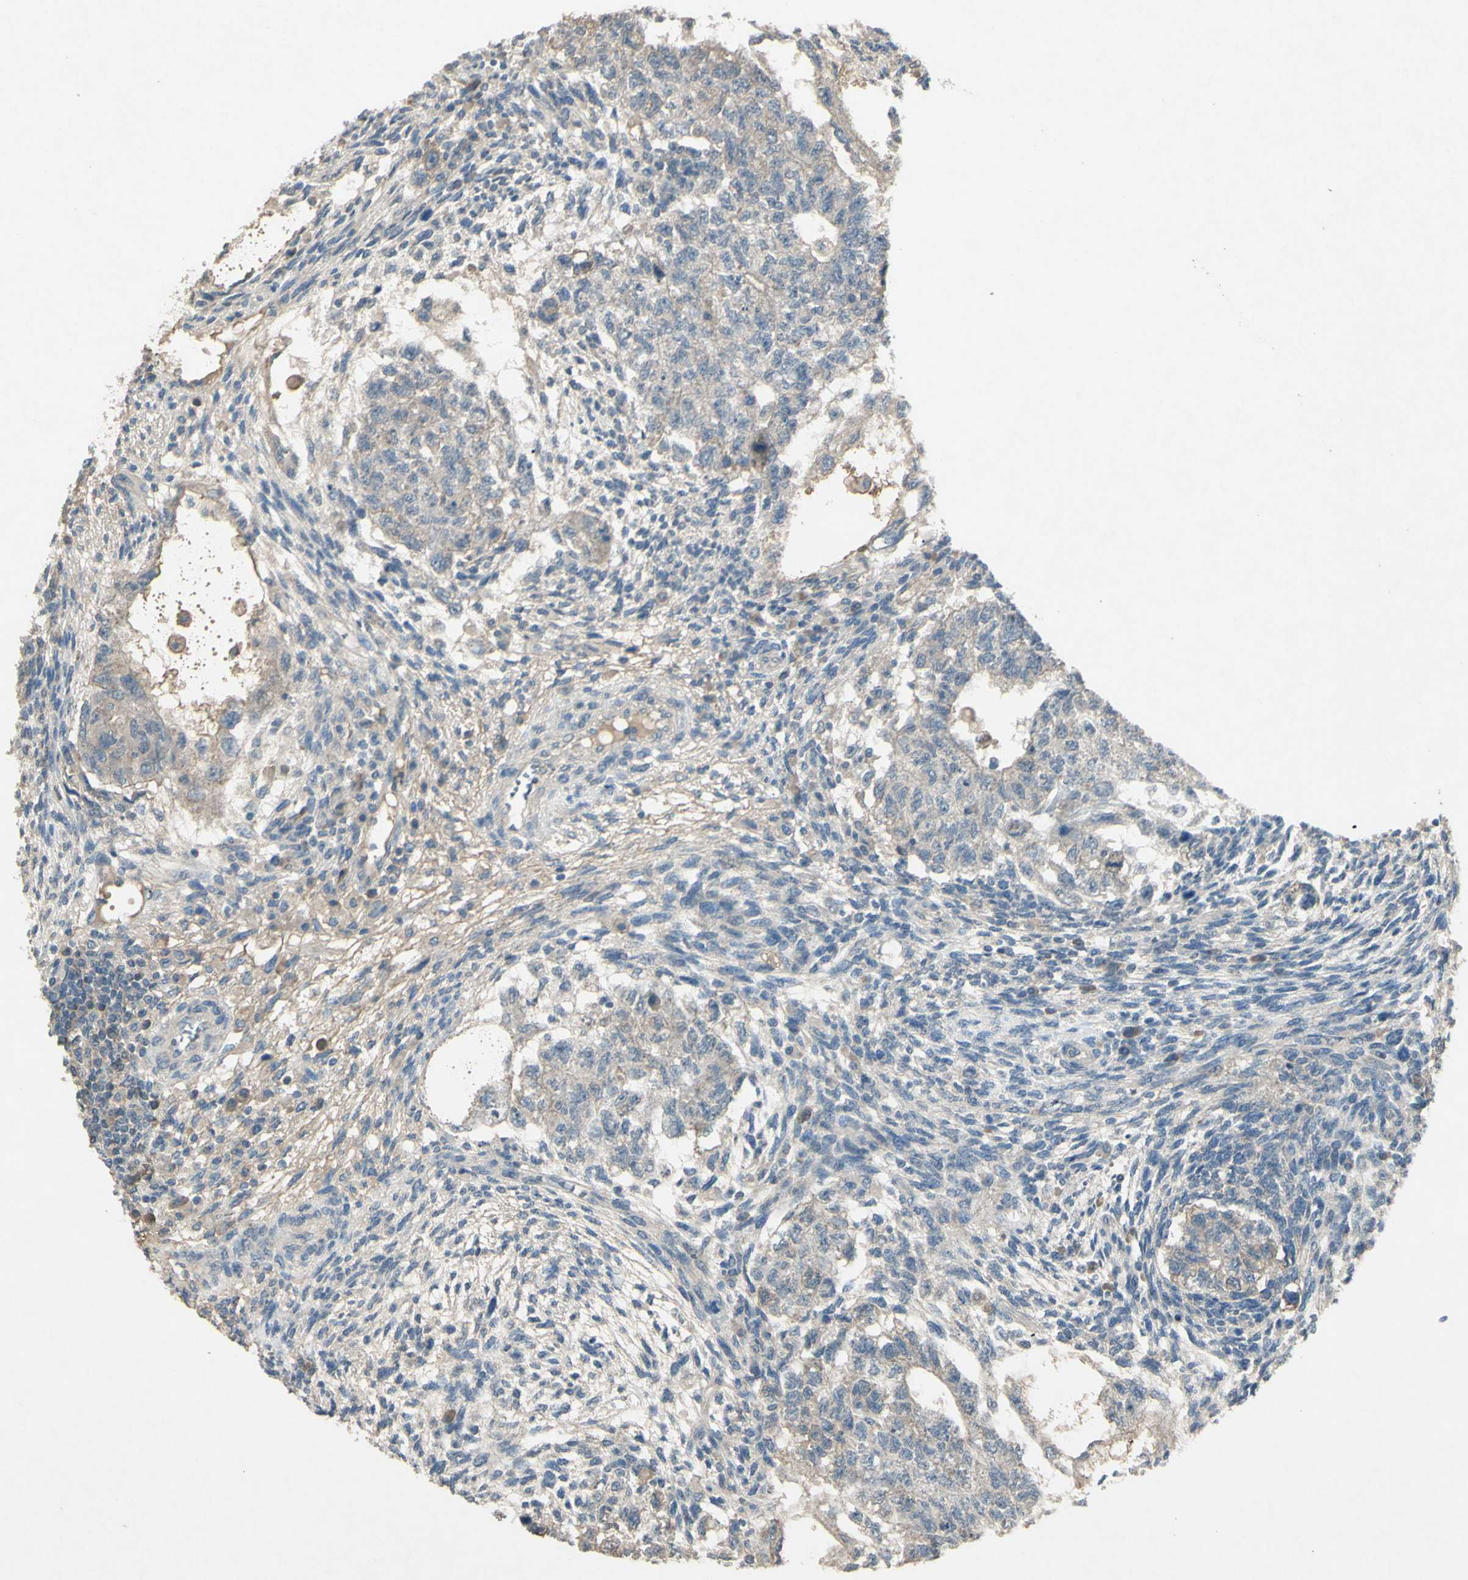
{"staining": {"intensity": "weak", "quantity": "25%-75%", "location": "cytoplasmic/membranous"}, "tissue": "testis cancer", "cell_type": "Tumor cells", "image_type": "cancer", "snomed": [{"axis": "morphology", "description": "Normal tissue, NOS"}, {"axis": "morphology", "description": "Carcinoma, Embryonal, NOS"}, {"axis": "topography", "description": "Testis"}], "caption": "IHC of human testis cancer displays low levels of weak cytoplasmic/membranous positivity in about 25%-75% of tumor cells.", "gene": "TIMM21", "patient": {"sex": "male", "age": 36}}